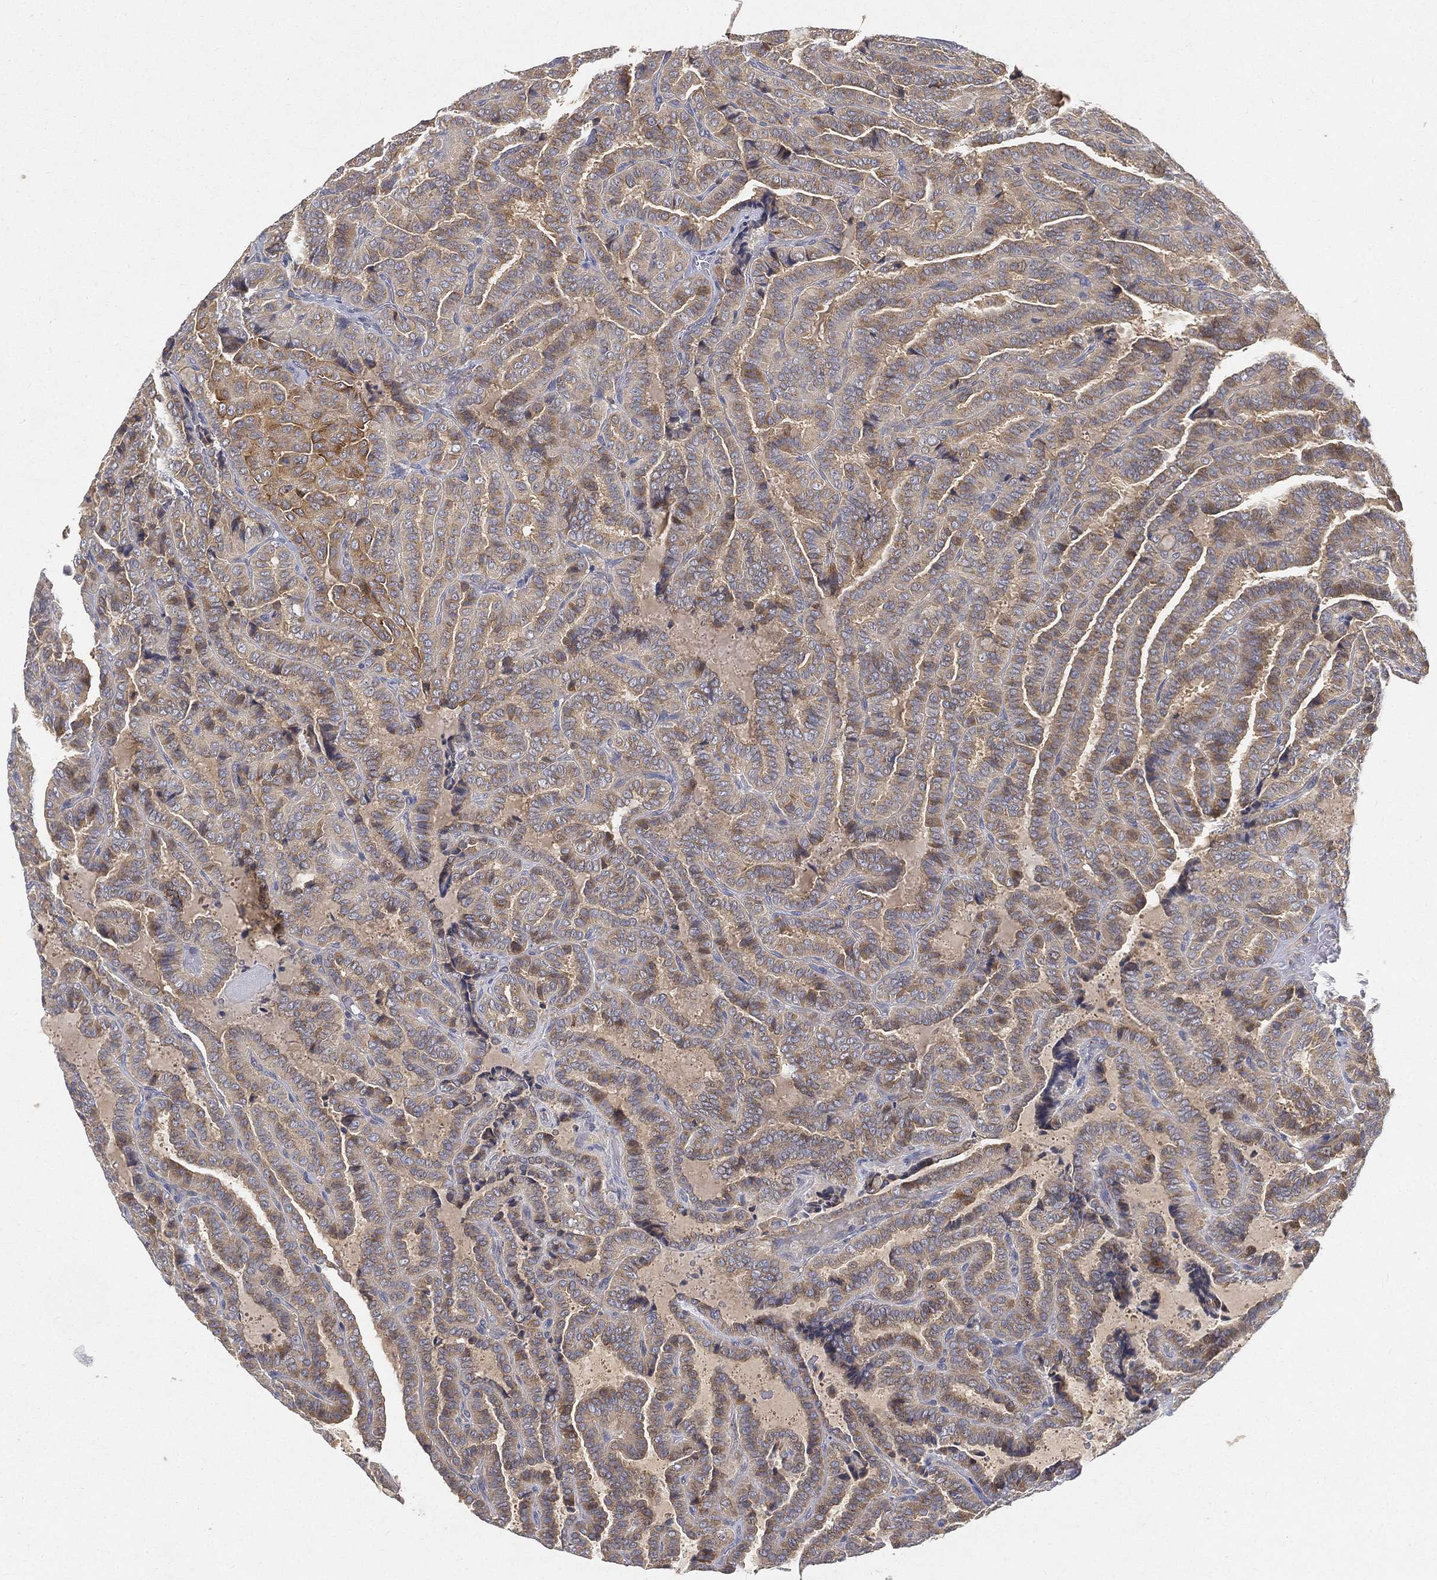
{"staining": {"intensity": "weak", "quantity": ">75%", "location": "cytoplasmic/membranous"}, "tissue": "thyroid cancer", "cell_type": "Tumor cells", "image_type": "cancer", "snomed": [{"axis": "morphology", "description": "Papillary adenocarcinoma, NOS"}, {"axis": "topography", "description": "Thyroid gland"}], "caption": "Protein expression analysis of thyroid papillary adenocarcinoma exhibits weak cytoplasmic/membranous staining in approximately >75% of tumor cells.", "gene": "CTSL", "patient": {"sex": "female", "age": 39}}